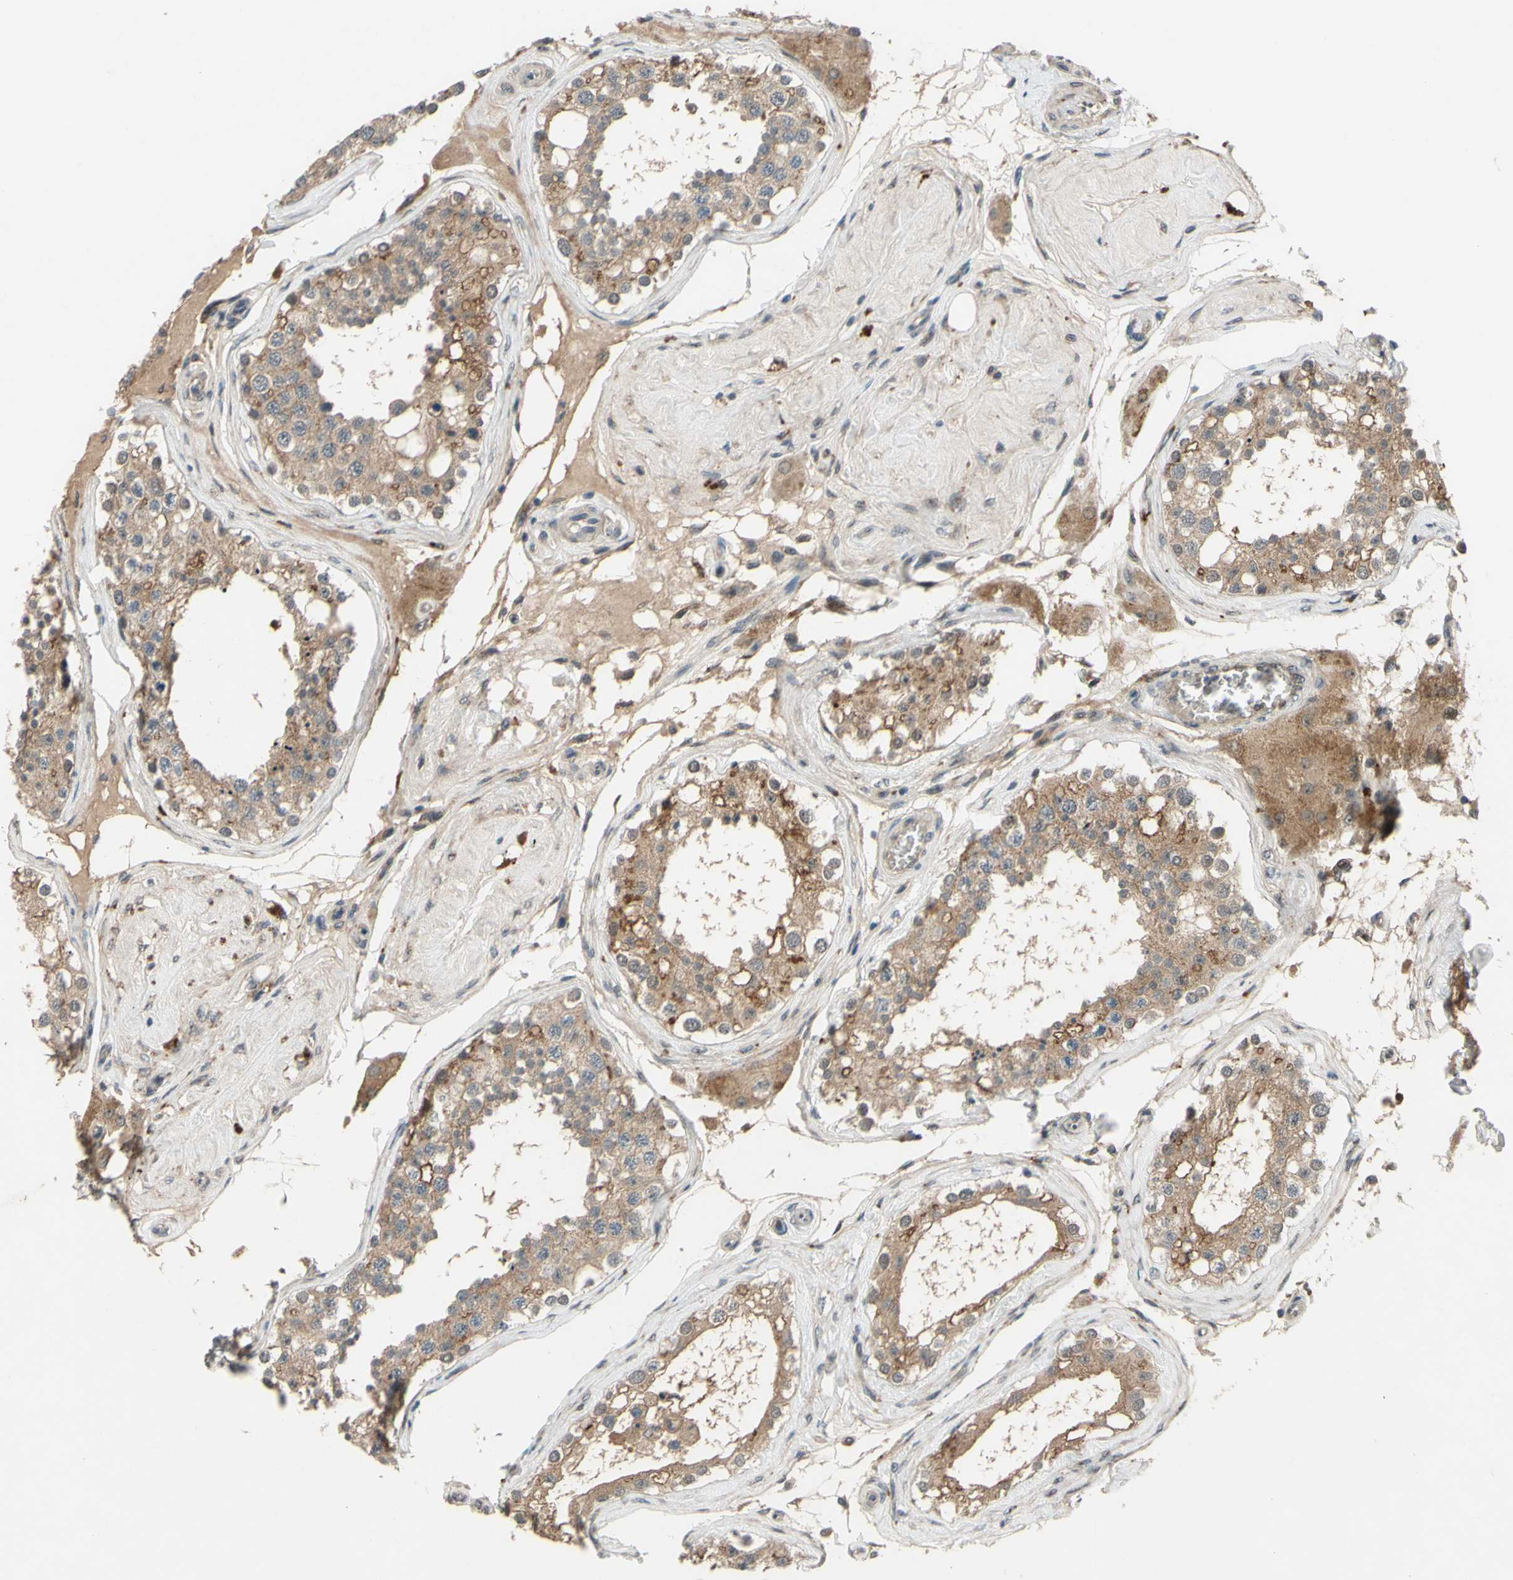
{"staining": {"intensity": "weak", "quantity": ">75%", "location": "cytoplasmic/membranous"}, "tissue": "testis", "cell_type": "Cells in seminiferous ducts", "image_type": "normal", "snomed": [{"axis": "morphology", "description": "Normal tissue, NOS"}, {"axis": "topography", "description": "Testis"}], "caption": "IHC micrograph of benign testis: testis stained using immunohistochemistry demonstrates low levels of weak protein expression localized specifically in the cytoplasmic/membranous of cells in seminiferous ducts, appearing as a cytoplasmic/membranous brown color.", "gene": "ALK", "patient": {"sex": "male", "age": 68}}